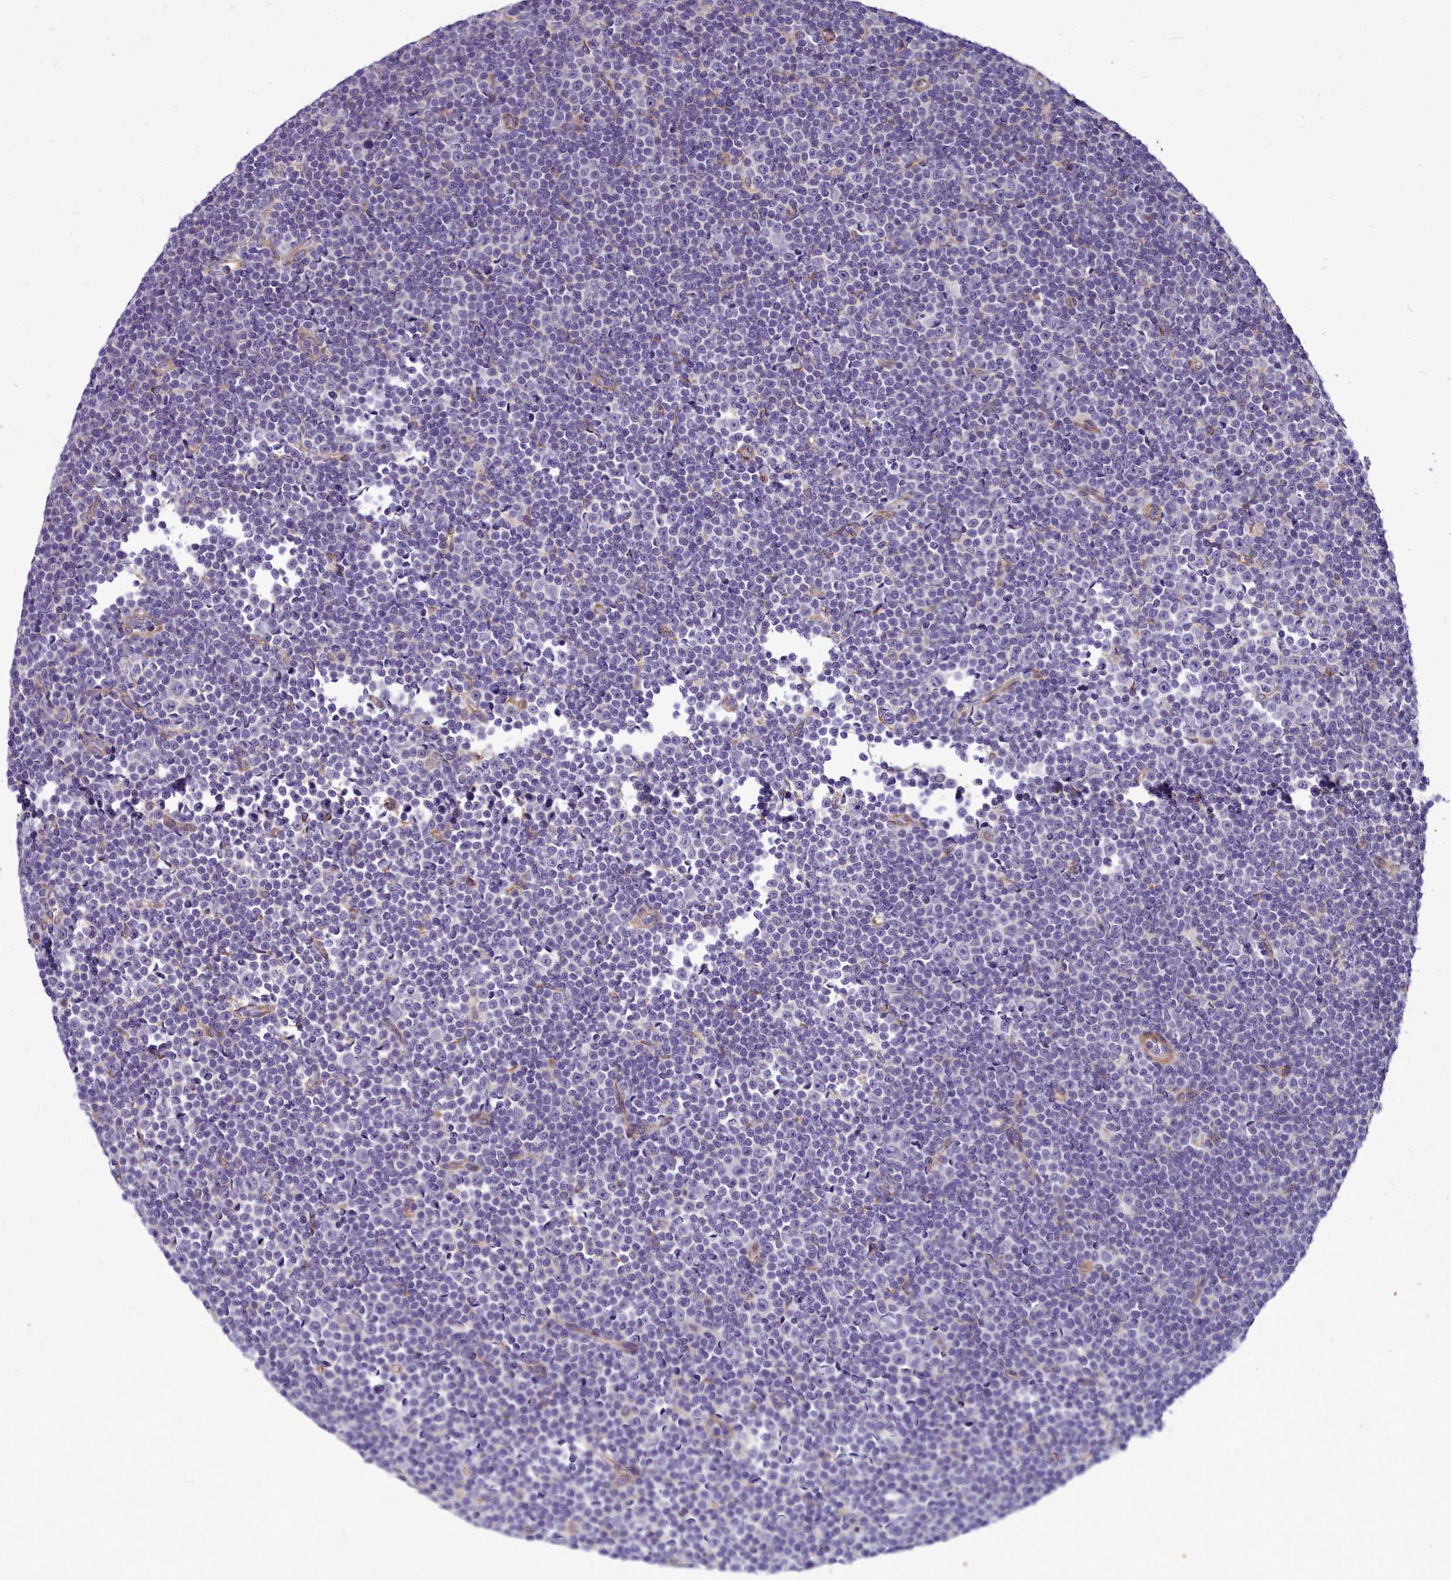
{"staining": {"intensity": "negative", "quantity": "none", "location": "none"}, "tissue": "lymphoma", "cell_type": "Tumor cells", "image_type": "cancer", "snomed": [{"axis": "morphology", "description": "Malignant lymphoma, non-Hodgkin's type, Low grade"}, {"axis": "topography", "description": "Lymph node"}], "caption": "Immunohistochemical staining of human malignant lymphoma, non-Hodgkin's type (low-grade) displays no significant positivity in tumor cells.", "gene": "SMPD4", "patient": {"sex": "female", "age": 67}}